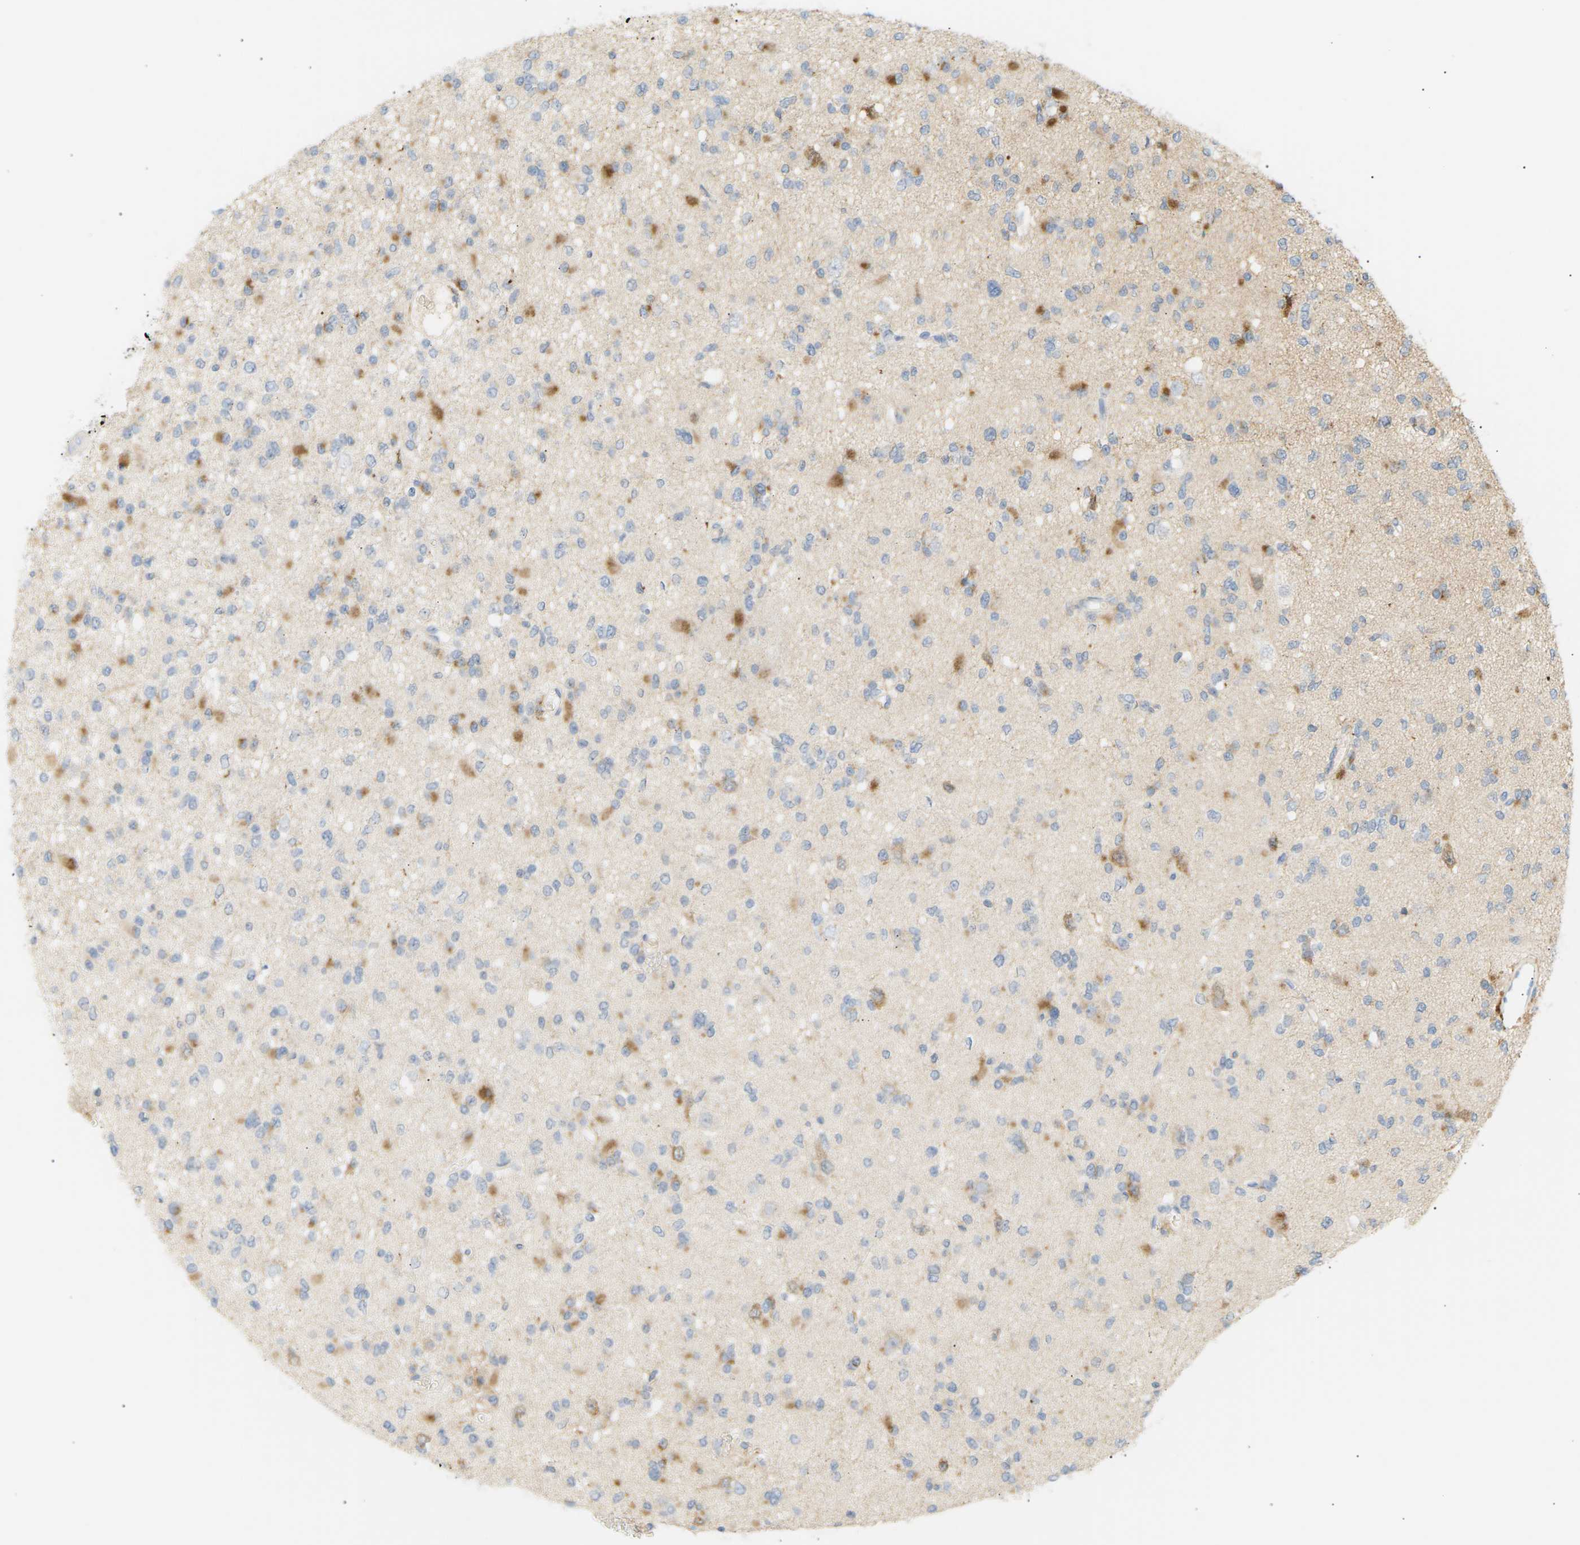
{"staining": {"intensity": "negative", "quantity": "none", "location": "none"}, "tissue": "glioma", "cell_type": "Tumor cells", "image_type": "cancer", "snomed": [{"axis": "morphology", "description": "Glioma, malignant, Low grade"}, {"axis": "topography", "description": "Brain"}], "caption": "This is a image of immunohistochemistry (IHC) staining of glioma, which shows no expression in tumor cells. (Brightfield microscopy of DAB IHC at high magnification).", "gene": "CLU", "patient": {"sex": "female", "age": 22}}